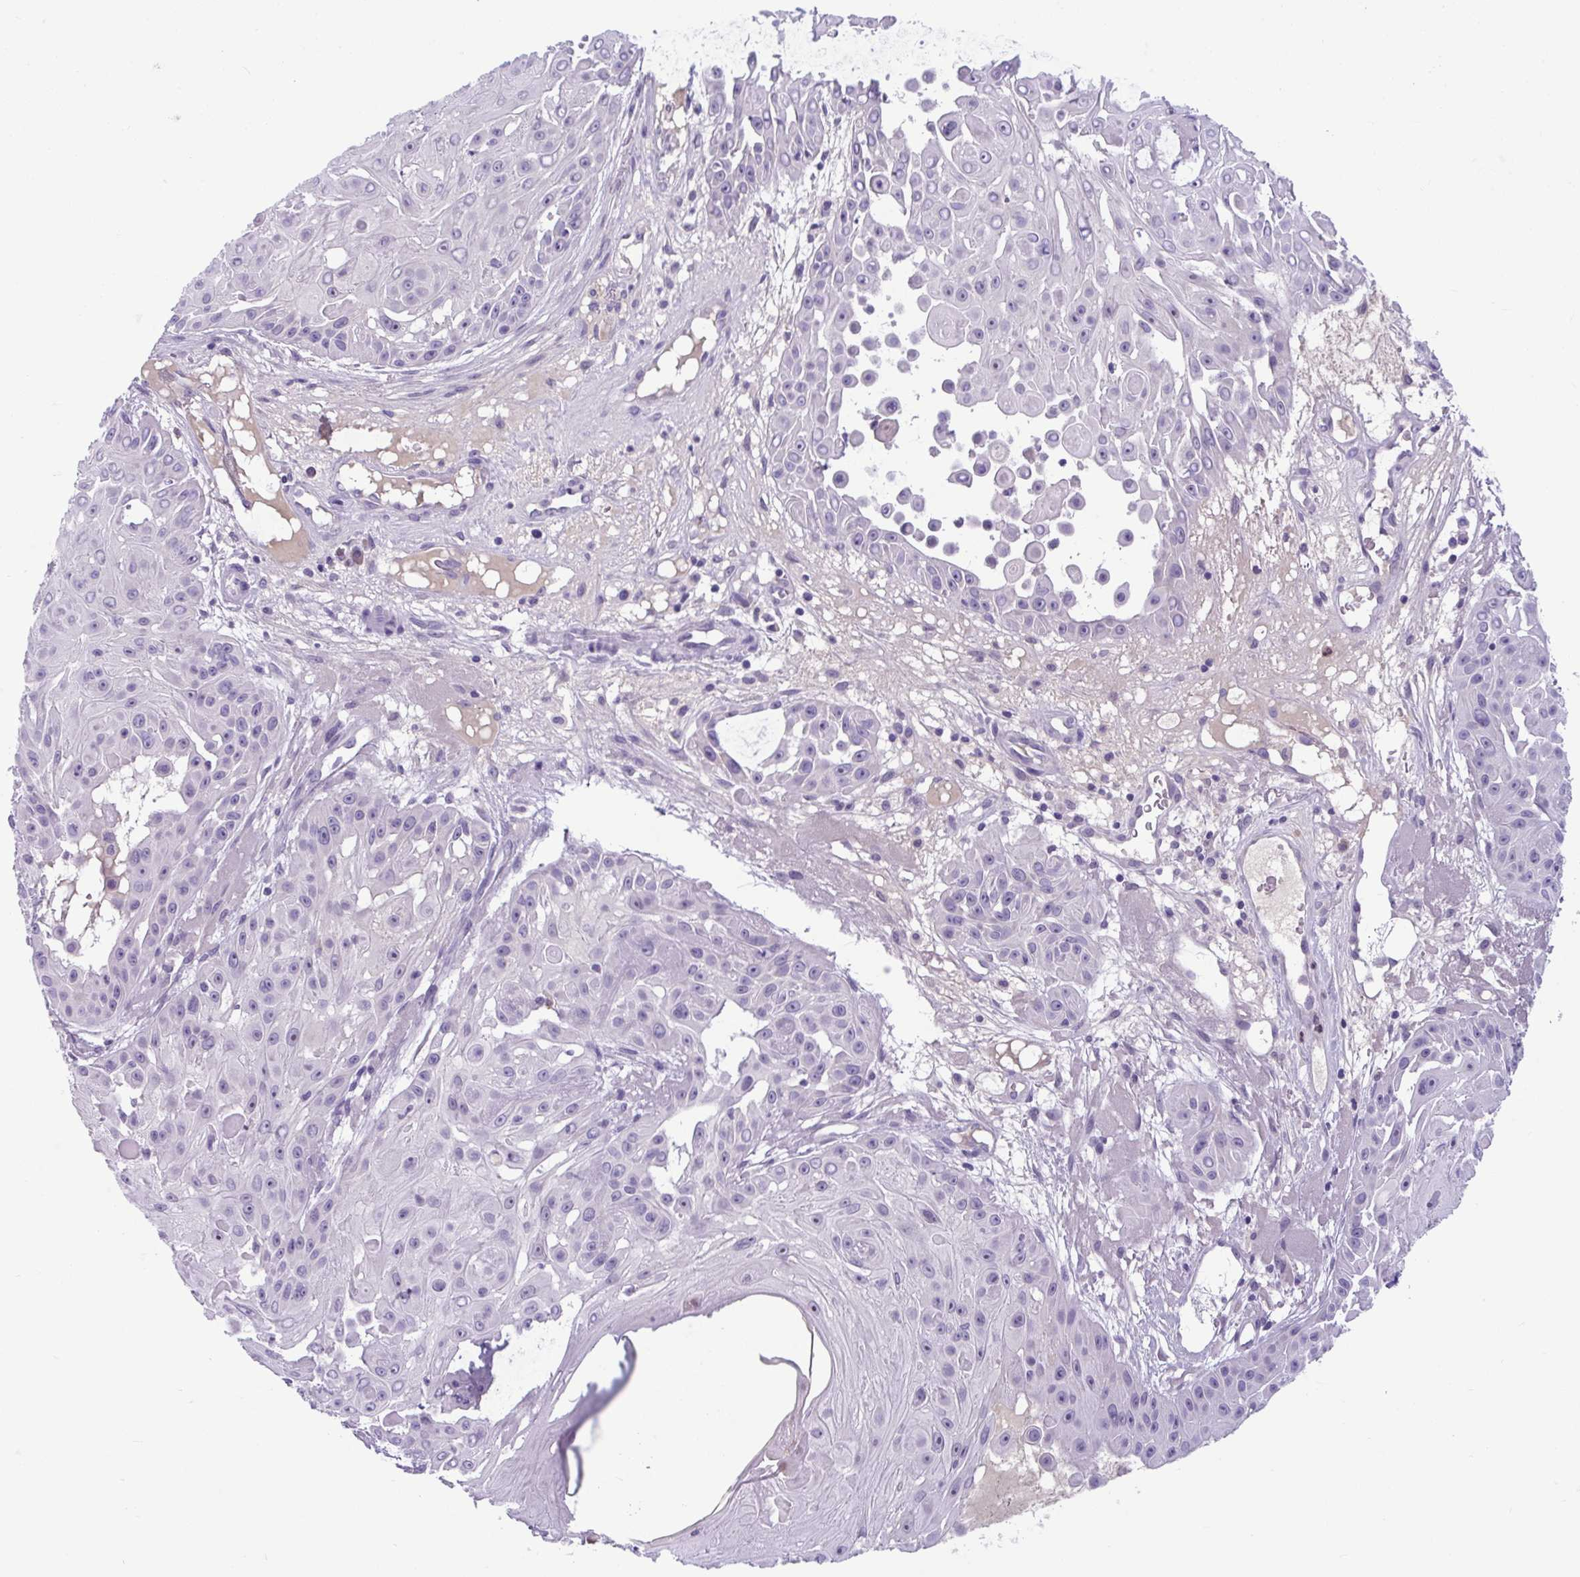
{"staining": {"intensity": "negative", "quantity": "none", "location": "none"}, "tissue": "skin cancer", "cell_type": "Tumor cells", "image_type": "cancer", "snomed": [{"axis": "morphology", "description": "Squamous cell carcinoma, NOS"}, {"axis": "topography", "description": "Skin"}], "caption": "DAB immunohistochemical staining of human skin cancer (squamous cell carcinoma) demonstrates no significant positivity in tumor cells. (DAB (3,3'-diaminobenzidine) immunohistochemistry (IHC) visualized using brightfield microscopy, high magnification).", "gene": "WNT9B", "patient": {"sex": "male", "age": 91}}